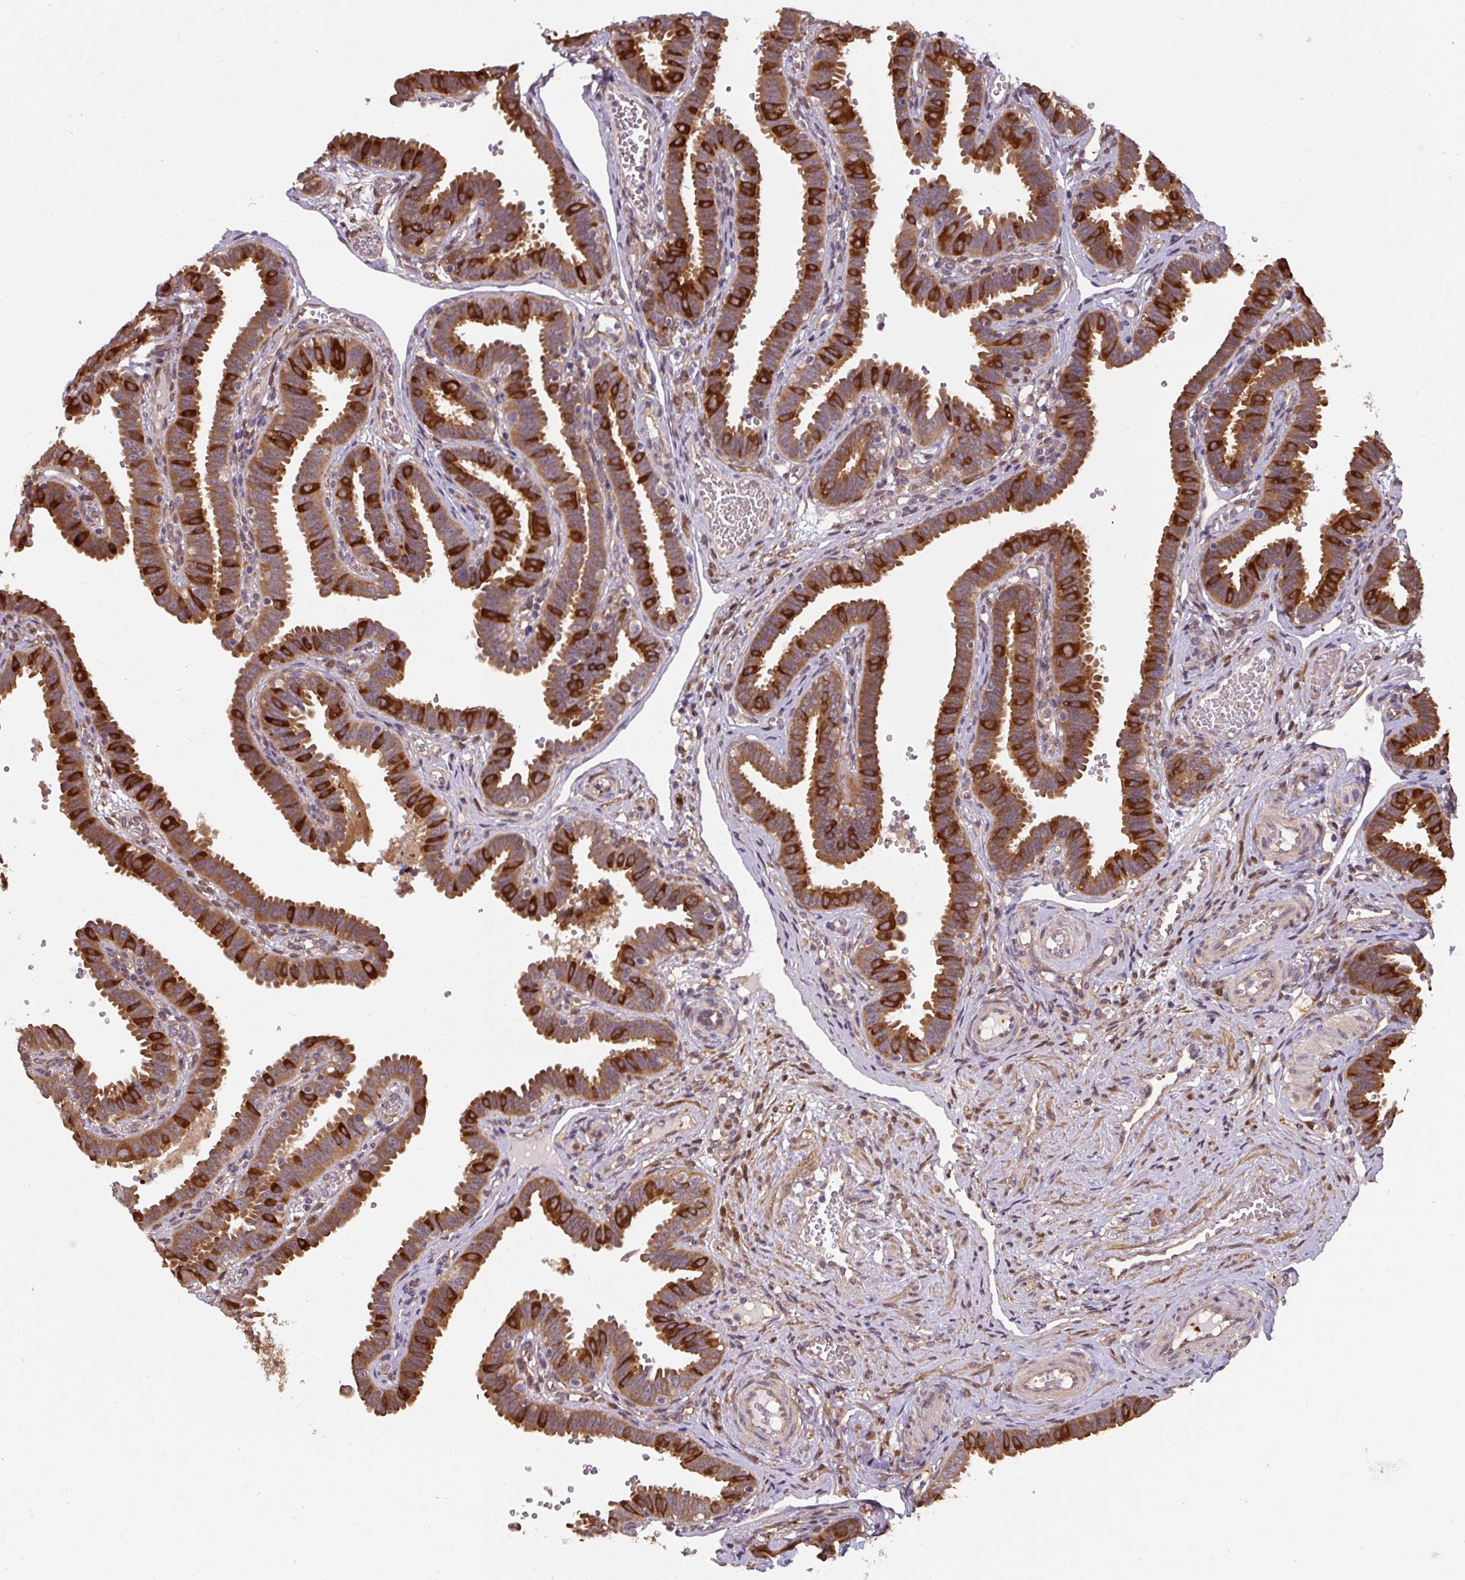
{"staining": {"intensity": "strong", "quantity": ">75%", "location": "cytoplasmic/membranous"}, "tissue": "fallopian tube", "cell_type": "Glandular cells", "image_type": "normal", "snomed": [{"axis": "morphology", "description": "Normal tissue, NOS"}, {"axis": "topography", "description": "Fallopian tube"}], "caption": "Human fallopian tube stained for a protein (brown) reveals strong cytoplasmic/membranous positive expression in about >75% of glandular cells.", "gene": "ST13", "patient": {"sex": "female", "age": 37}}